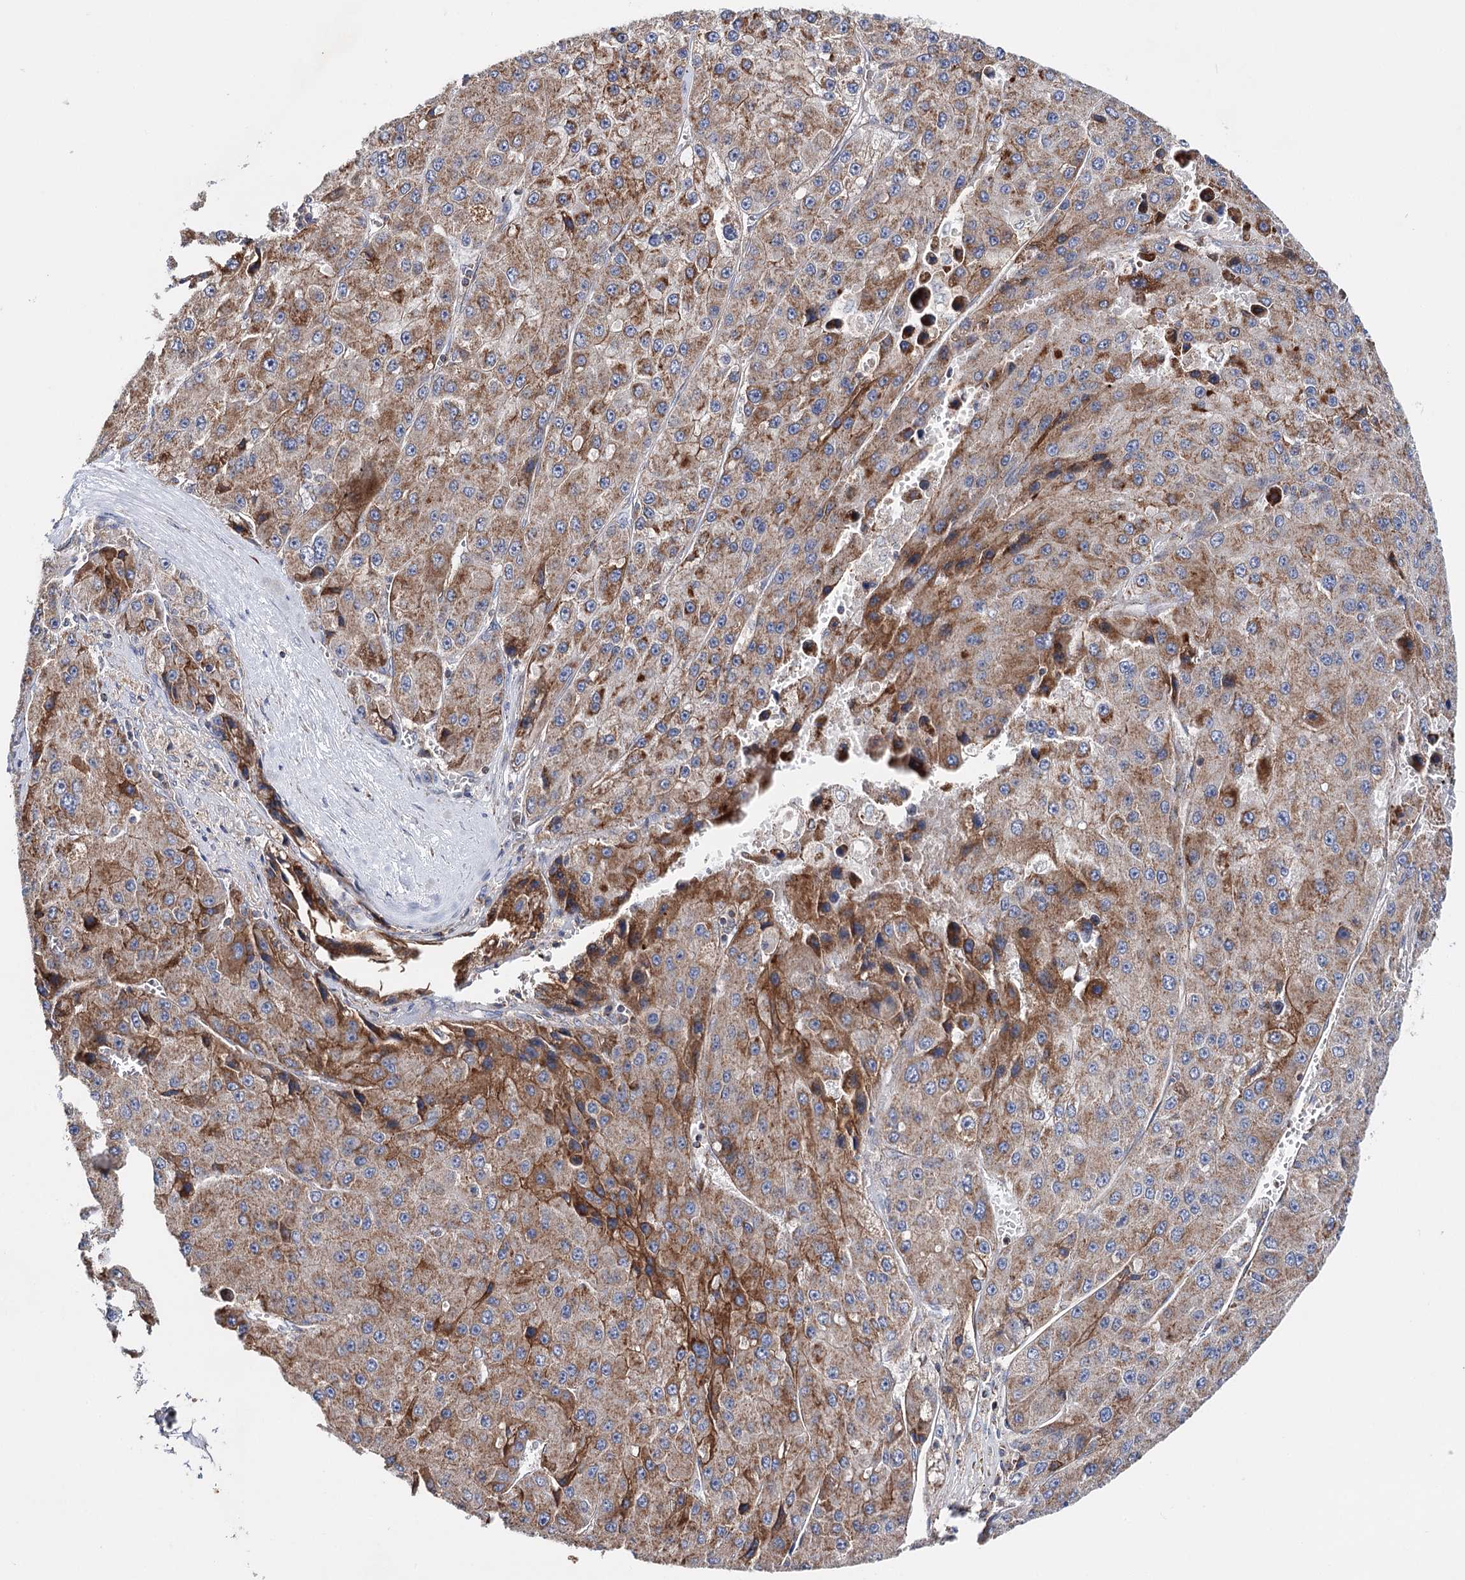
{"staining": {"intensity": "moderate", "quantity": "25%-75%", "location": "cytoplasmic/membranous"}, "tissue": "liver cancer", "cell_type": "Tumor cells", "image_type": "cancer", "snomed": [{"axis": "morphology", "description": "Carcinoma, Hepatocellular, NOS"}, {"axis": "topography", "description": "Liver"}], "caption": "Liver cancer (hepatocellular carcinoma) stained with a protein marker shows moderate staining in tumor cells.", "gene": "CFAP46", "patient": {"sex": "female", "age": 73}}